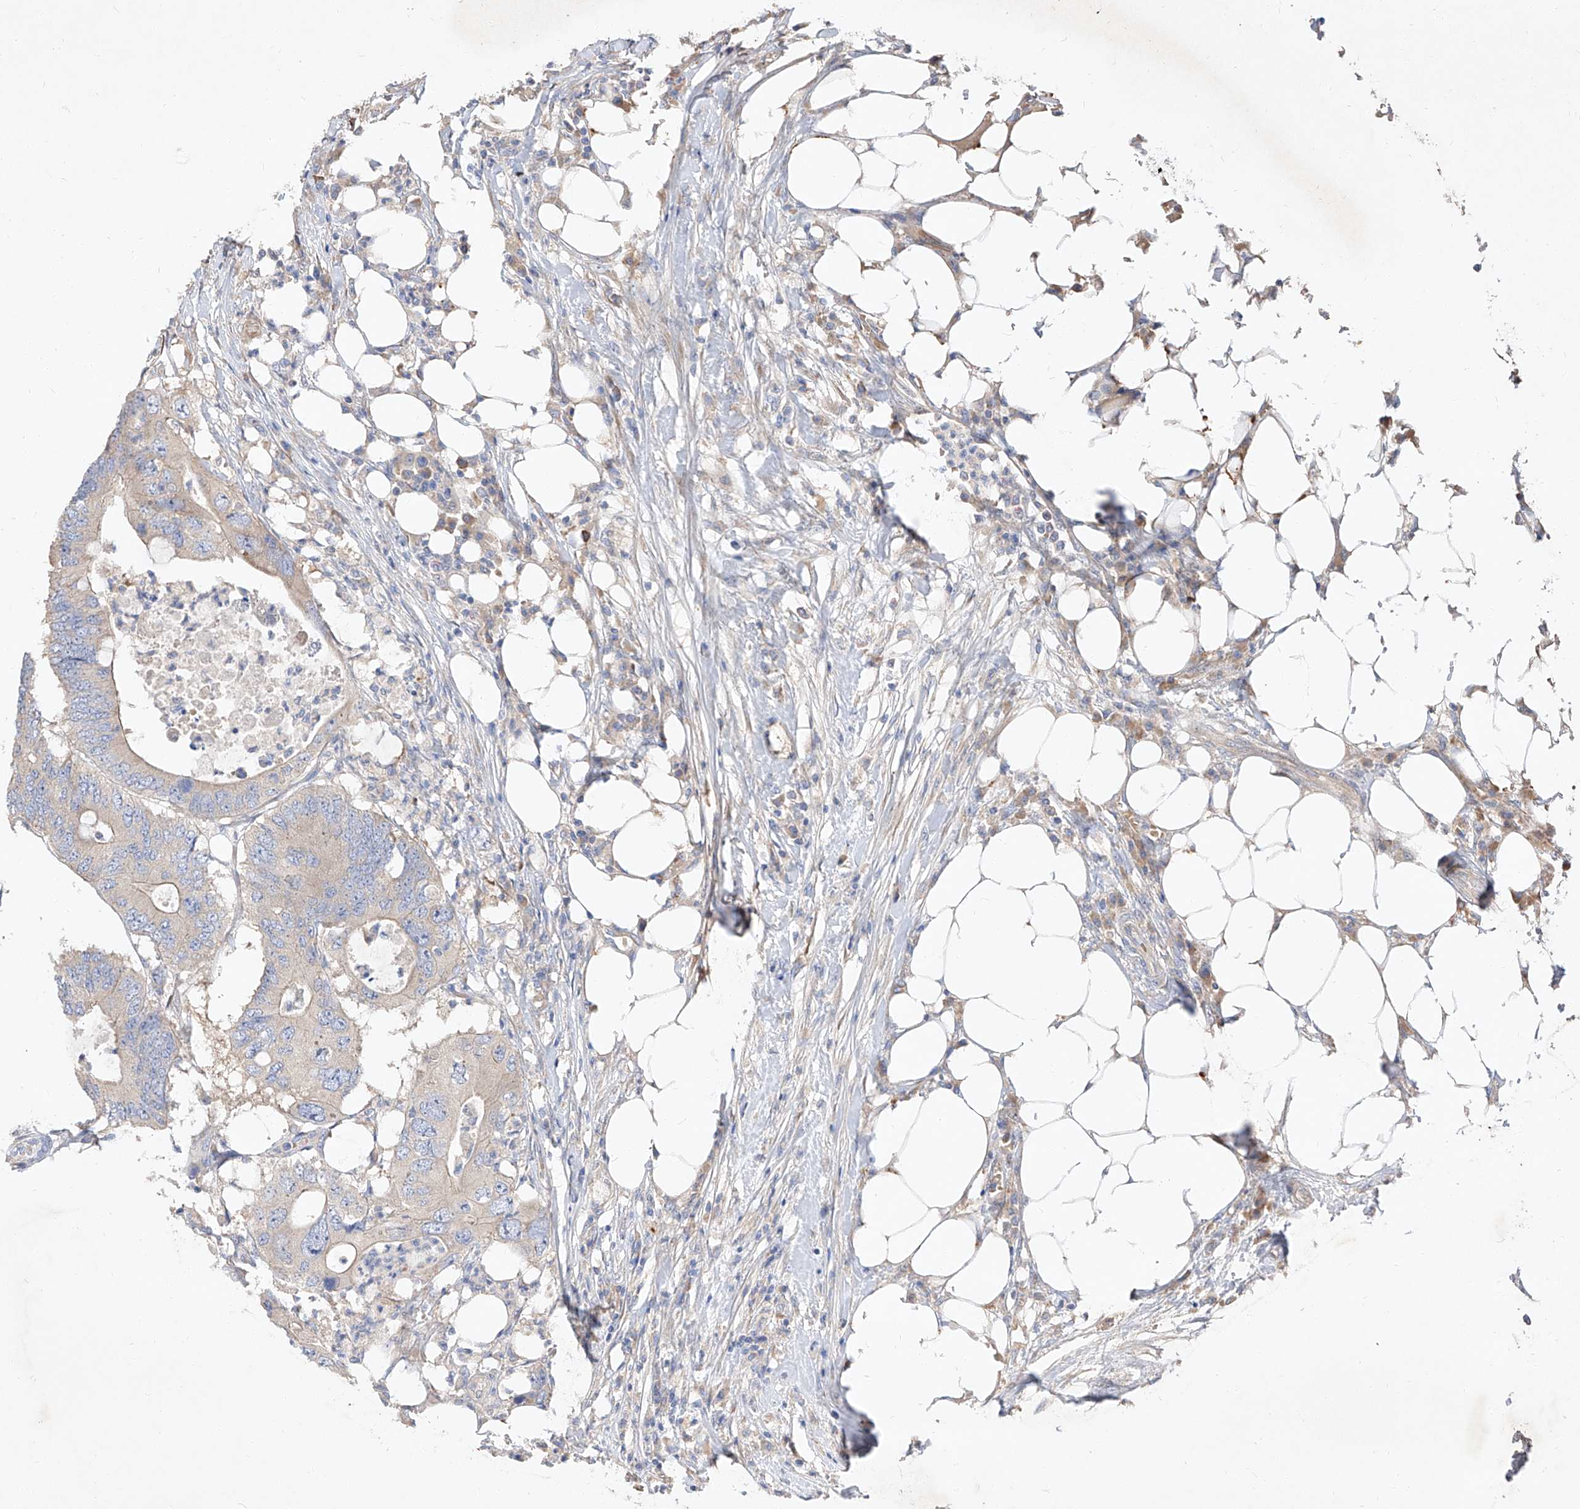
{"staining": {"intensity": "negative", "quantity": "none", "location": "none"}, "tissue": "colorectal cancer", "cell_type": "Tumor cells", "image_type": "cancer", "snomed": [{"axis": "morphology", "description": "Adenocarcinoma, NOS"}, {"axis": "topography", "description": "Colon"}], "caption": "DAB immunohistochemical staining of human colorectal cancer demonstrates no significant staining in tumor cells. (DAB (3,3'-diaminobenzidine) IHC, high magnification).", "gene": "DIRAS3", "patient": {"sex": "male", "age": 71}}